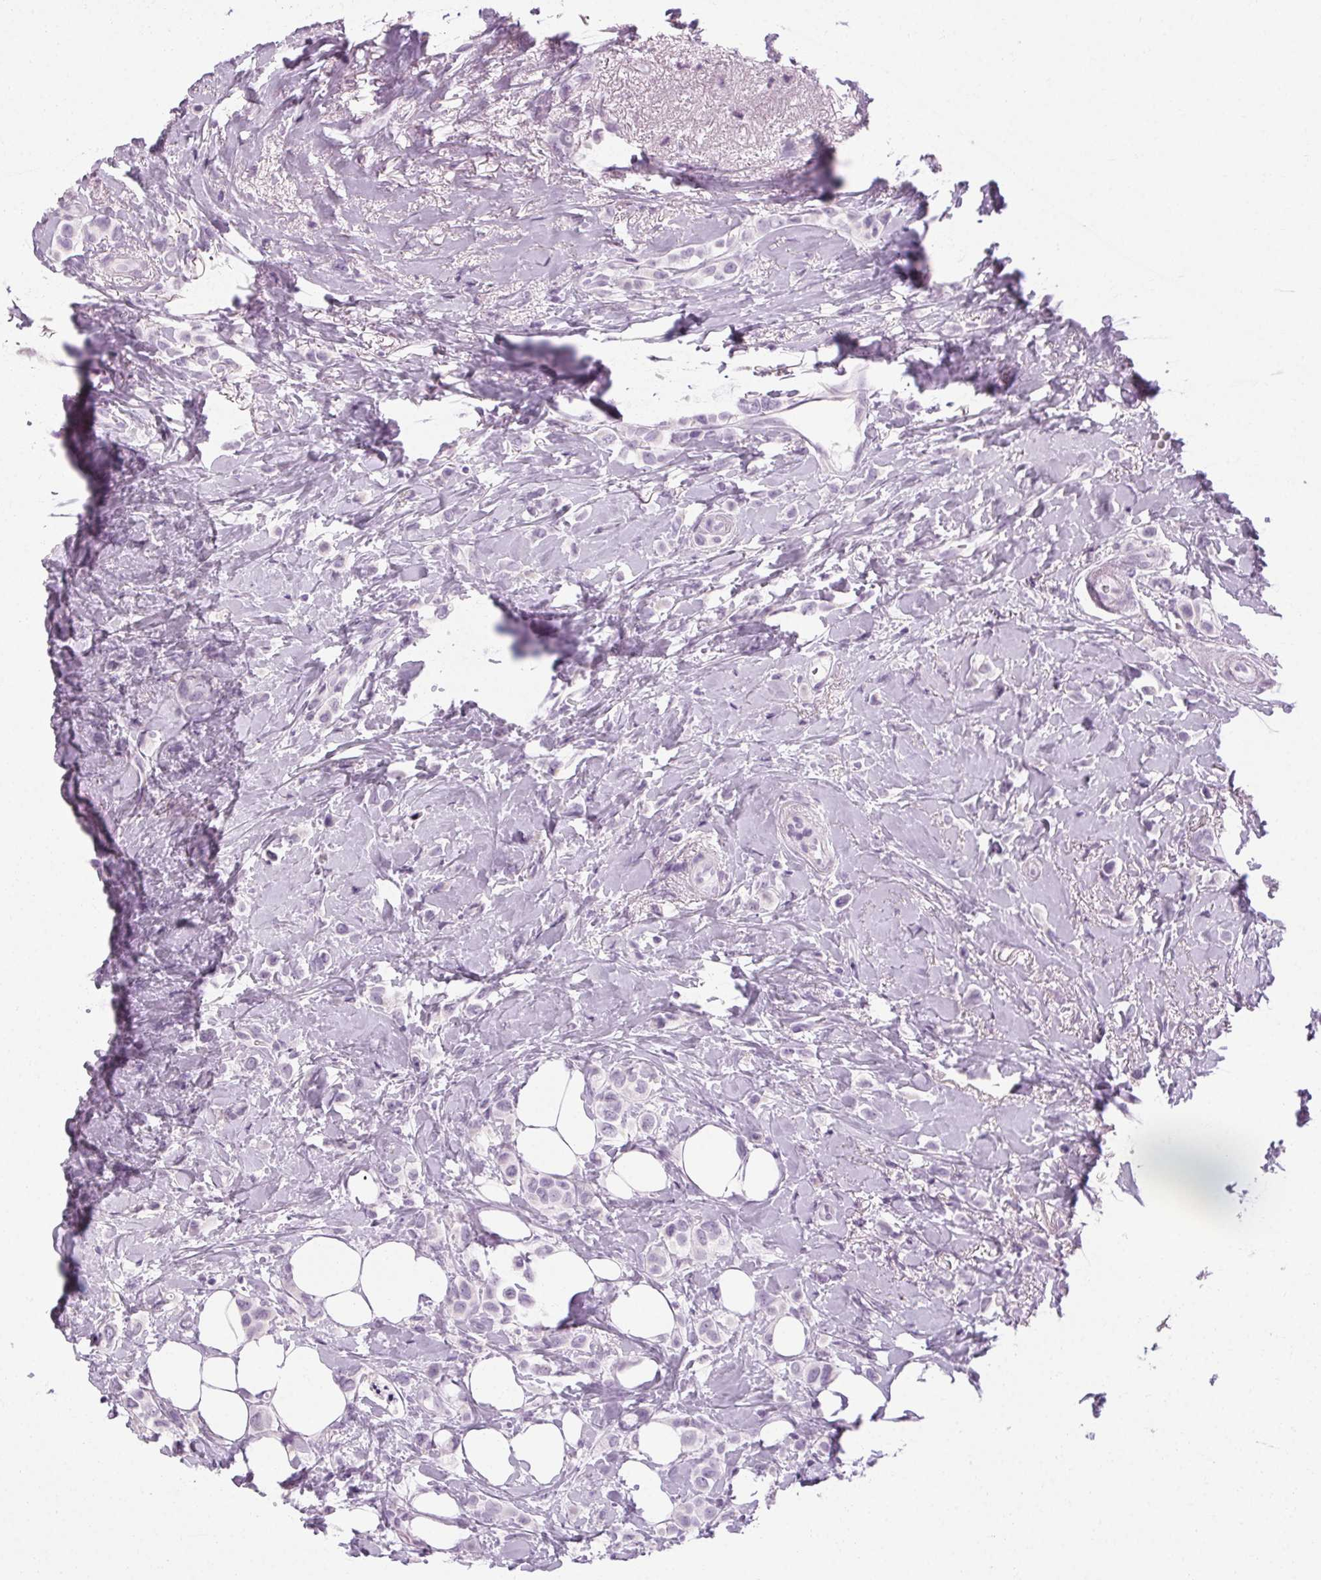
{"staining": {"intensity": "negative", "quantity": "none", "location": "none"}, "tissue": "breast cancer", "cell_type": "Tumor cells", "image_type": "cancer", "snomed": [{"axis": "morphology", "description": "Lobular carcinoma"}, {"axis": "topography", "description": "Breast"}], "caption": "This is an immunohistochemistry (IHC) image of human breast lobular carcinoma. There is no expression in tumor cells.", "gene": "POMC", "patient": {"sex": "female", "age": 66}}